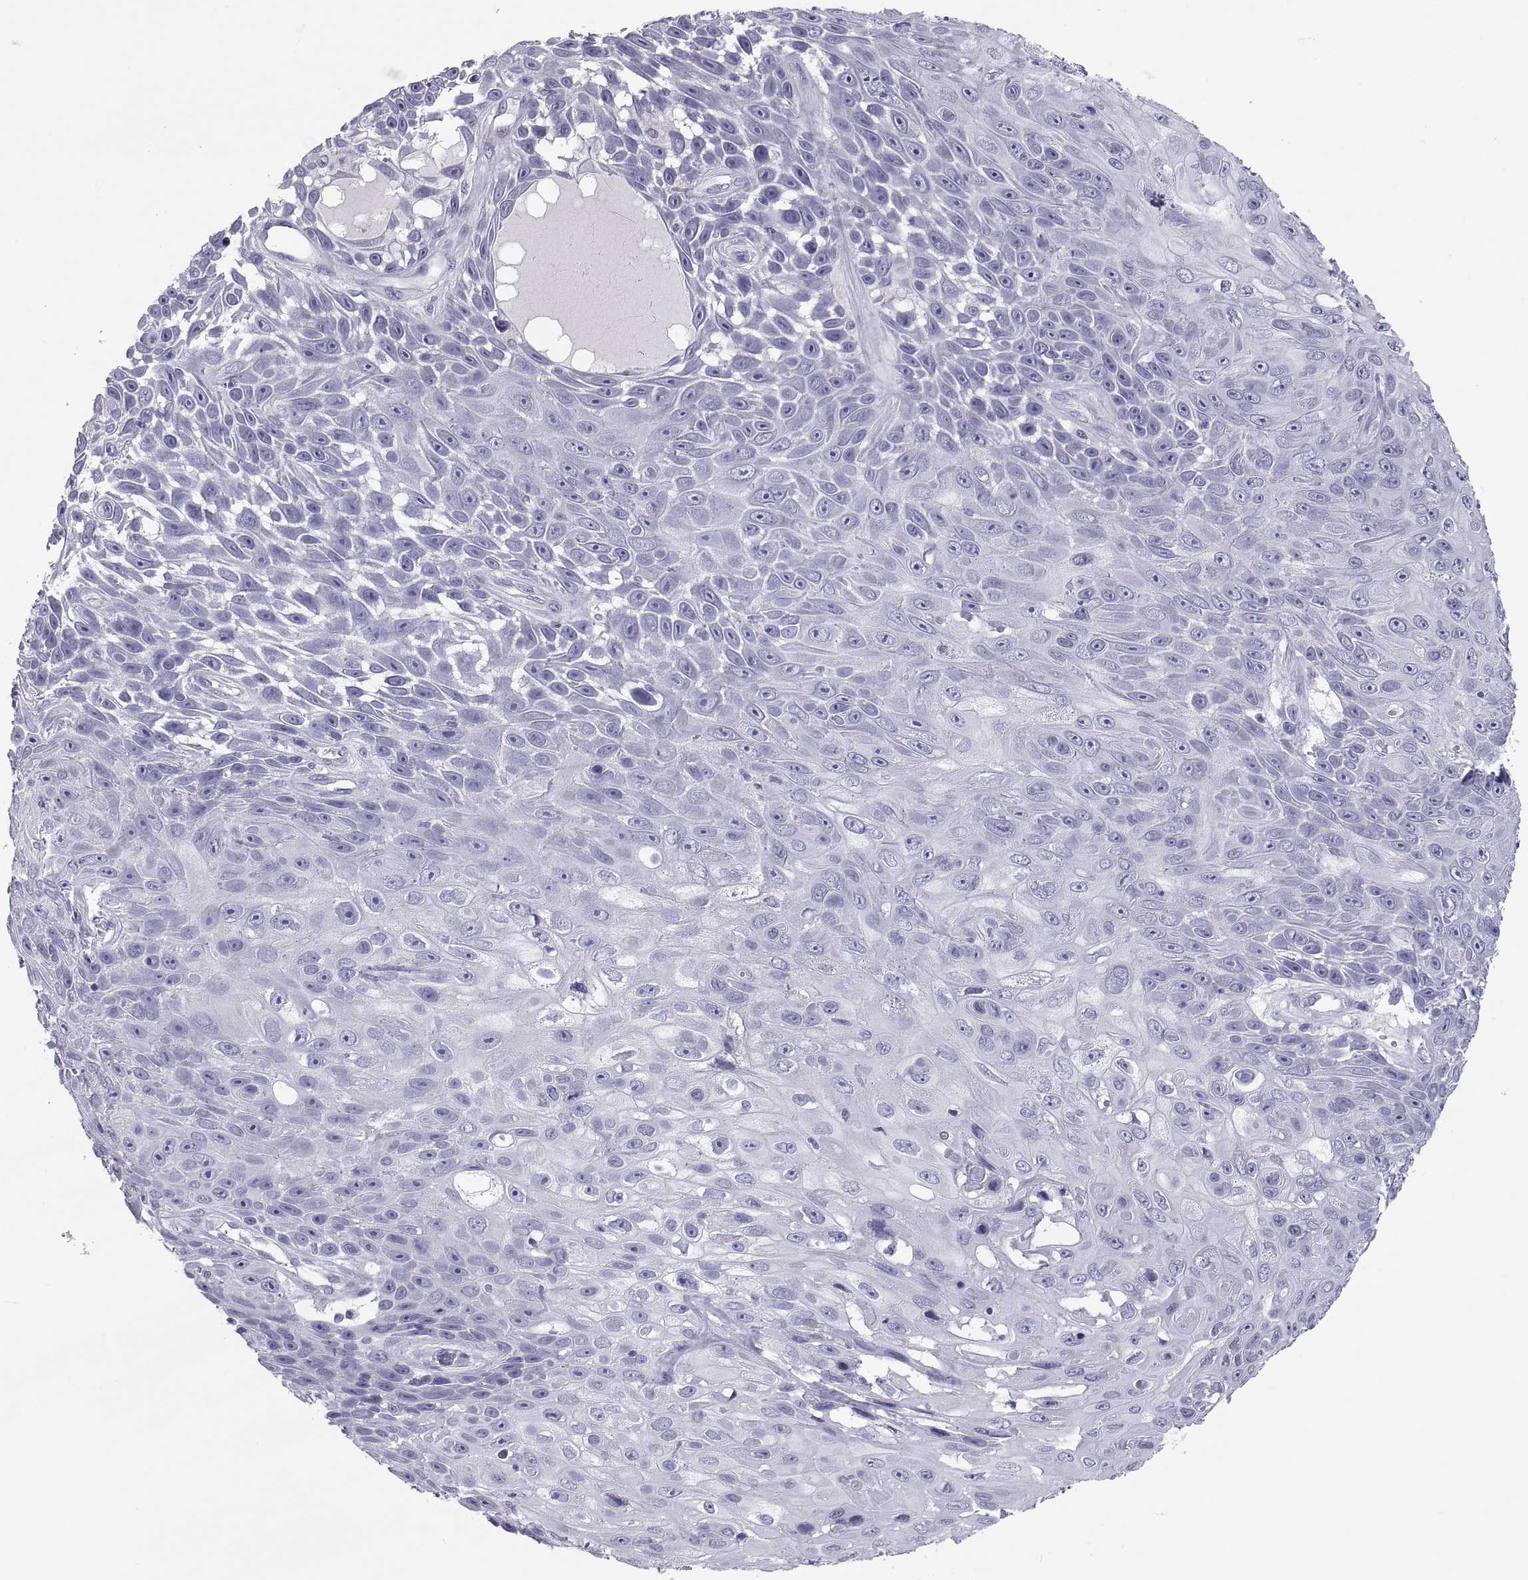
{"staining": {"intensity": "negative", "quantity": "none", "location": "none"}, "tissue": "skin cancer", "cell_type": "Tumor cells", "image_type": "cancer", "snomed": [{"axis": "morphology", "description": "Squamous cell carcinoma, NOS"}, {"axis": "topography", "description": "Skin"}], "caption": "An IHC photomicrograph of skin squamous cell carcinoma is shown. There is no staining in tumor cells of skin squamous cell carcinoma.", "gene": "PCSK1N", "patient": {"sex": "male", "age": 82}}